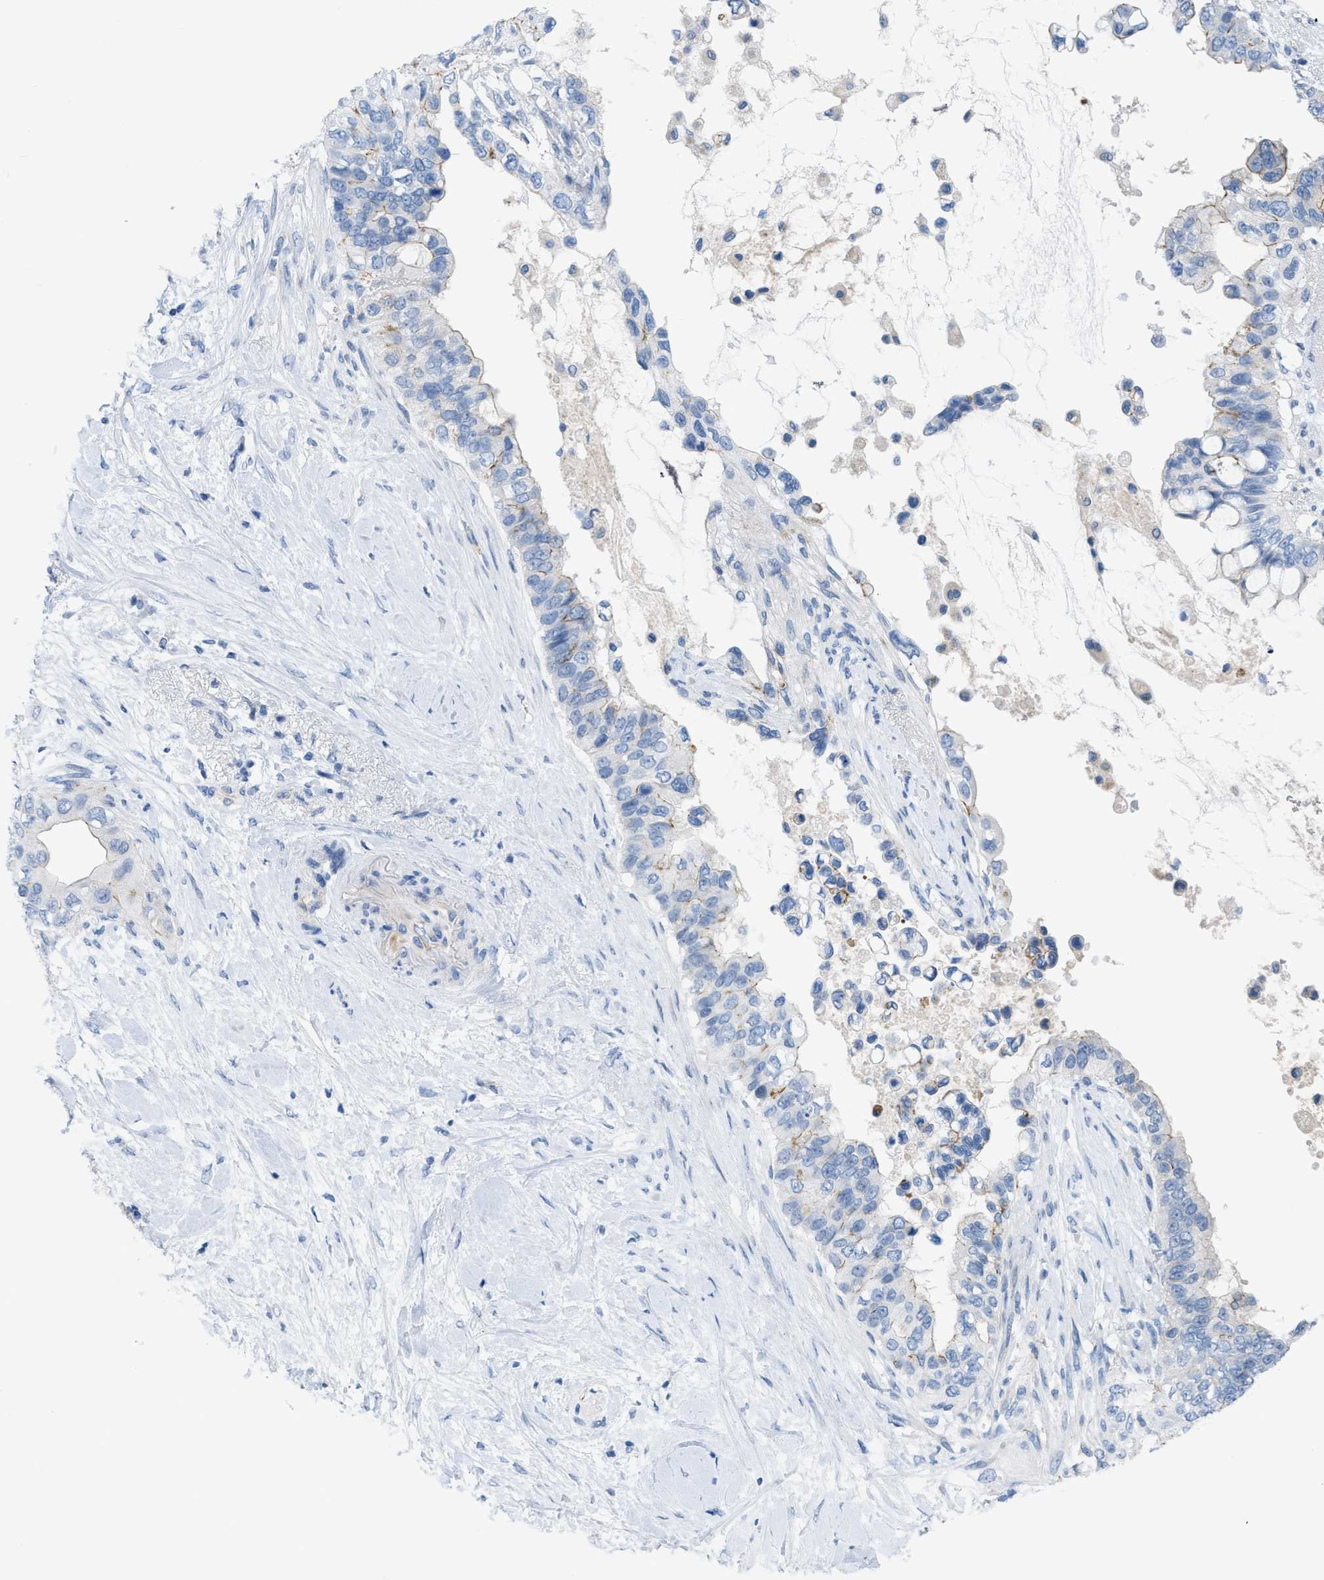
{"staining": {"intensity": "weak", "quantity": "<25%", "location": "cytoplasmic/membranous"}, "tissue": "pancreatic cancer", "cell_type": "Tumor cells", "image_type": "cancer", "snomed": [{"axis": "morphology", "description": "Adenocarcinoma, NOS"}, {"axis": "topography", "description": "Pancreas"}], "caption": "IHC histopathology image of human pancreatic cancer (adenocarcinoma) stained for a protein (brown), which reveals no staining in tumor cells.", "gene": "CRB3", "patient": {"sex": "female", "age": 56}}